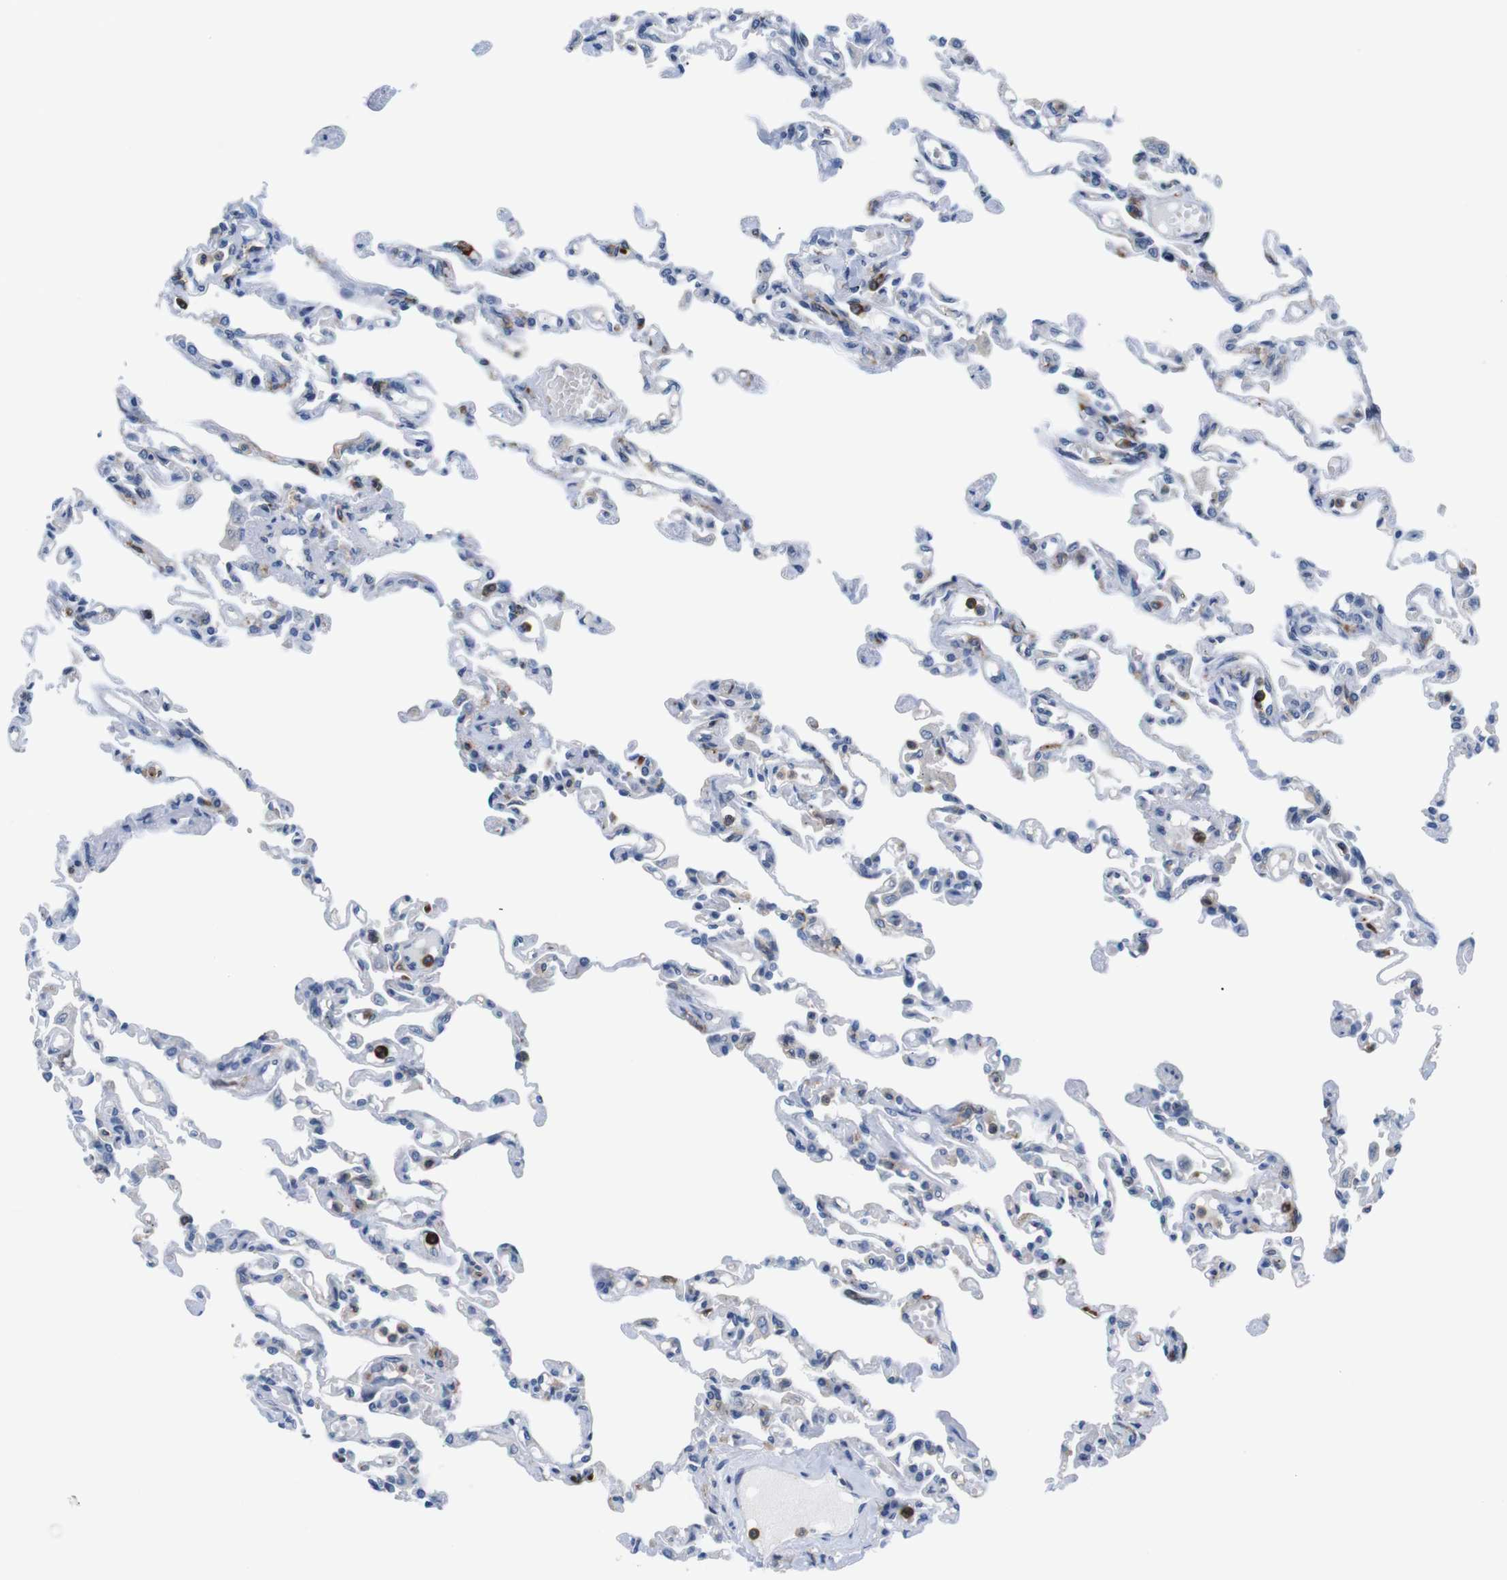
{"staining": {"intensity": "moderate", "quantity": "<25%", "location": "cytoplasmic/membranous"}, "tissue": "lung", "cell_type": "Alveolar cells", "image_type": "normal", "snomed": [{"axis": "morphology", "description": "Normal tissue, NOS"}, {"axis": "topography", "description": "Lung"}], "caption": "Alveolar cells display low levels of moderate cytoplasmic/membranous staining in about <25% of cells in unremarkable lung.", "gene": "CD300C", "patient": {"sex": "male", "age": 21}}